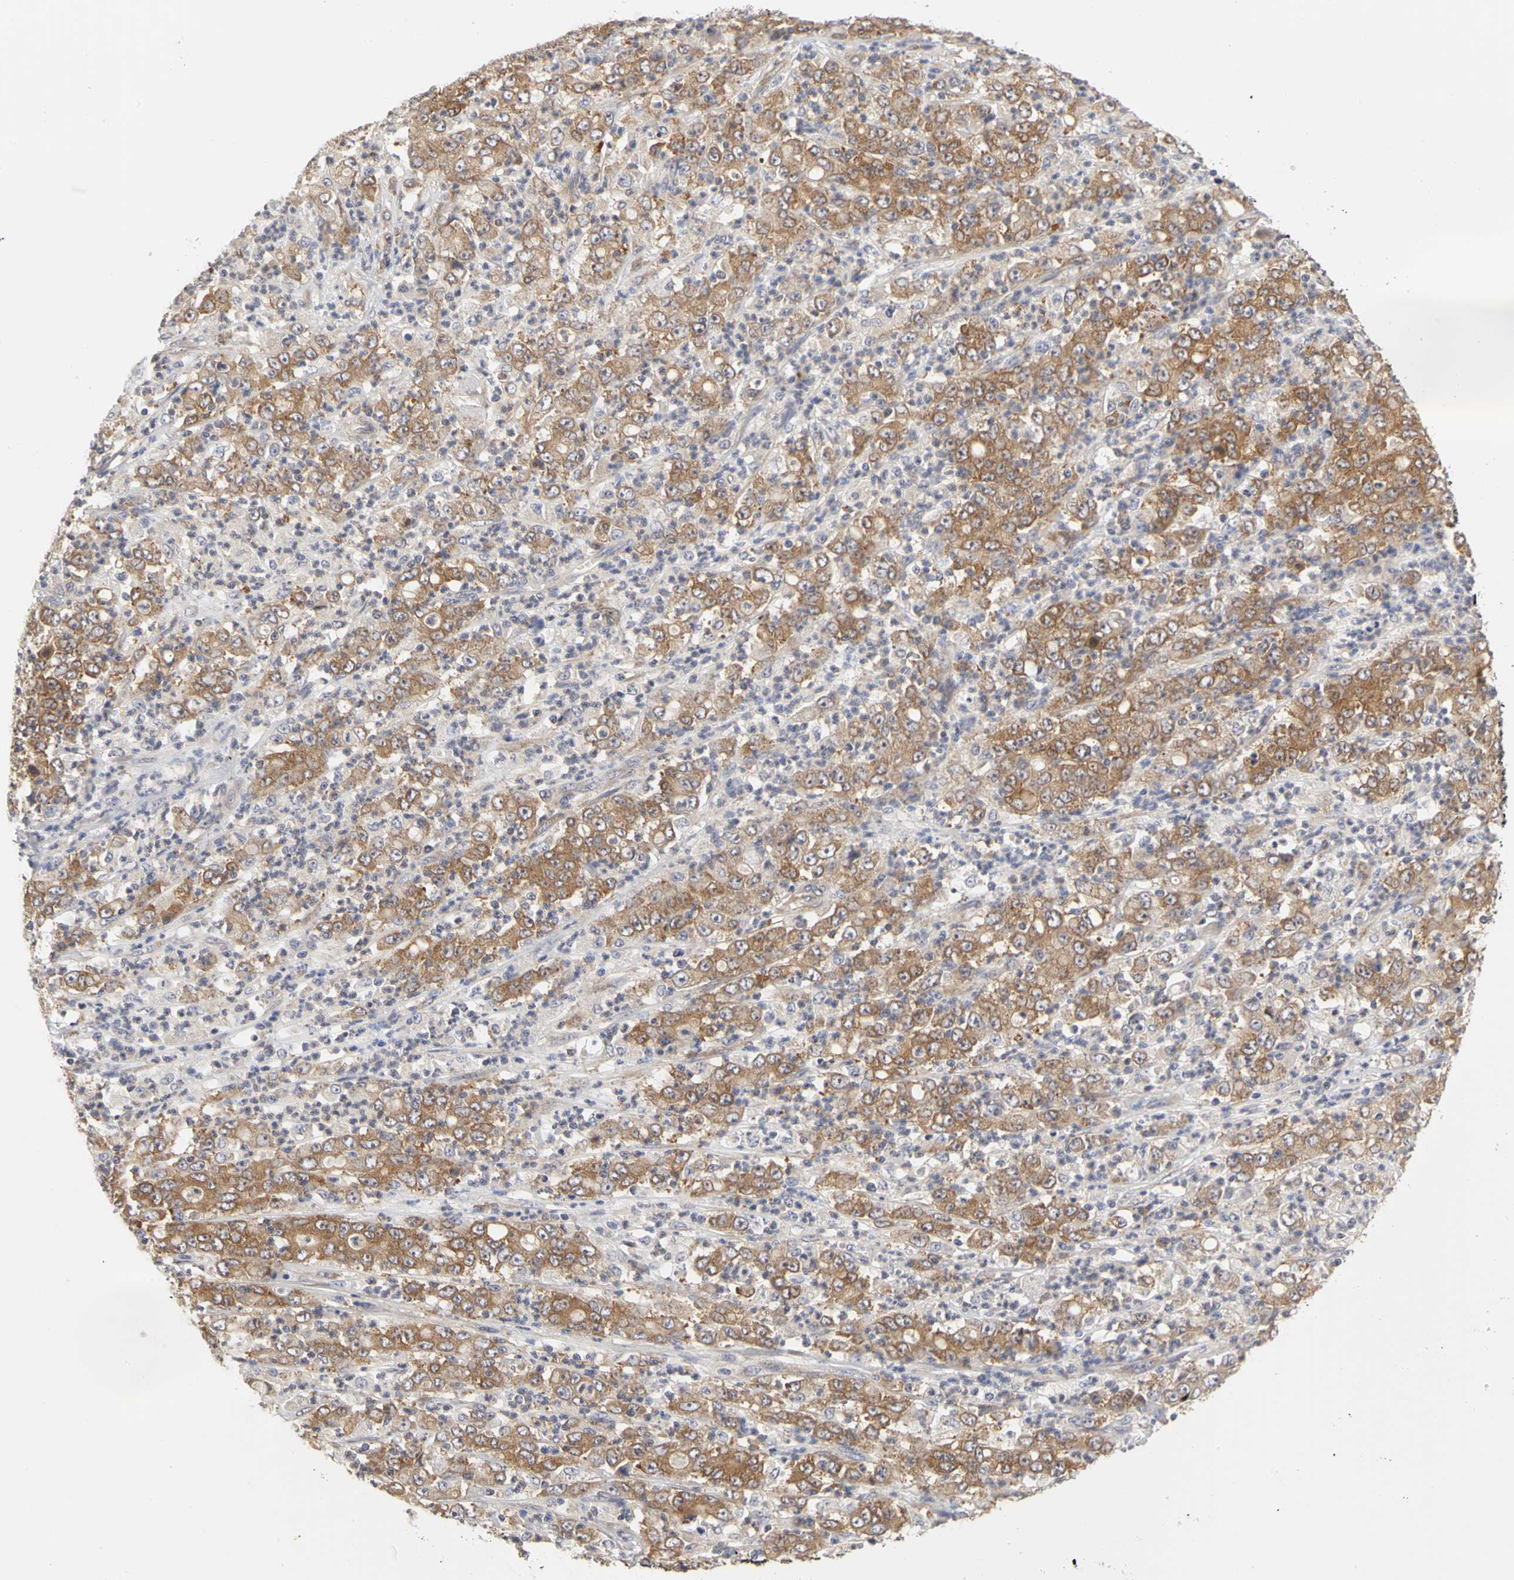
{"staining": {"intensity": "moderate", "quantity": ">75%", "location": "cytoplasmic/membranous"}, "tissue": "stomach cancer", "cell_type": "Tumor cells", "image_type": "cancer", "snomed": [{"axis": "morphology", "description": "Adenocarcinoma, NOS"}, {"axis": "topography", "description": "Stomach, lower"}], "caption": "Stomach adenocarcinoma stained with immunohistochemistry displays moderate cytoplasmic/membranous expression in about >75% of tumor cells.", "gene": "IRAK1", "patient": {"sex": "female", "age": 71}}